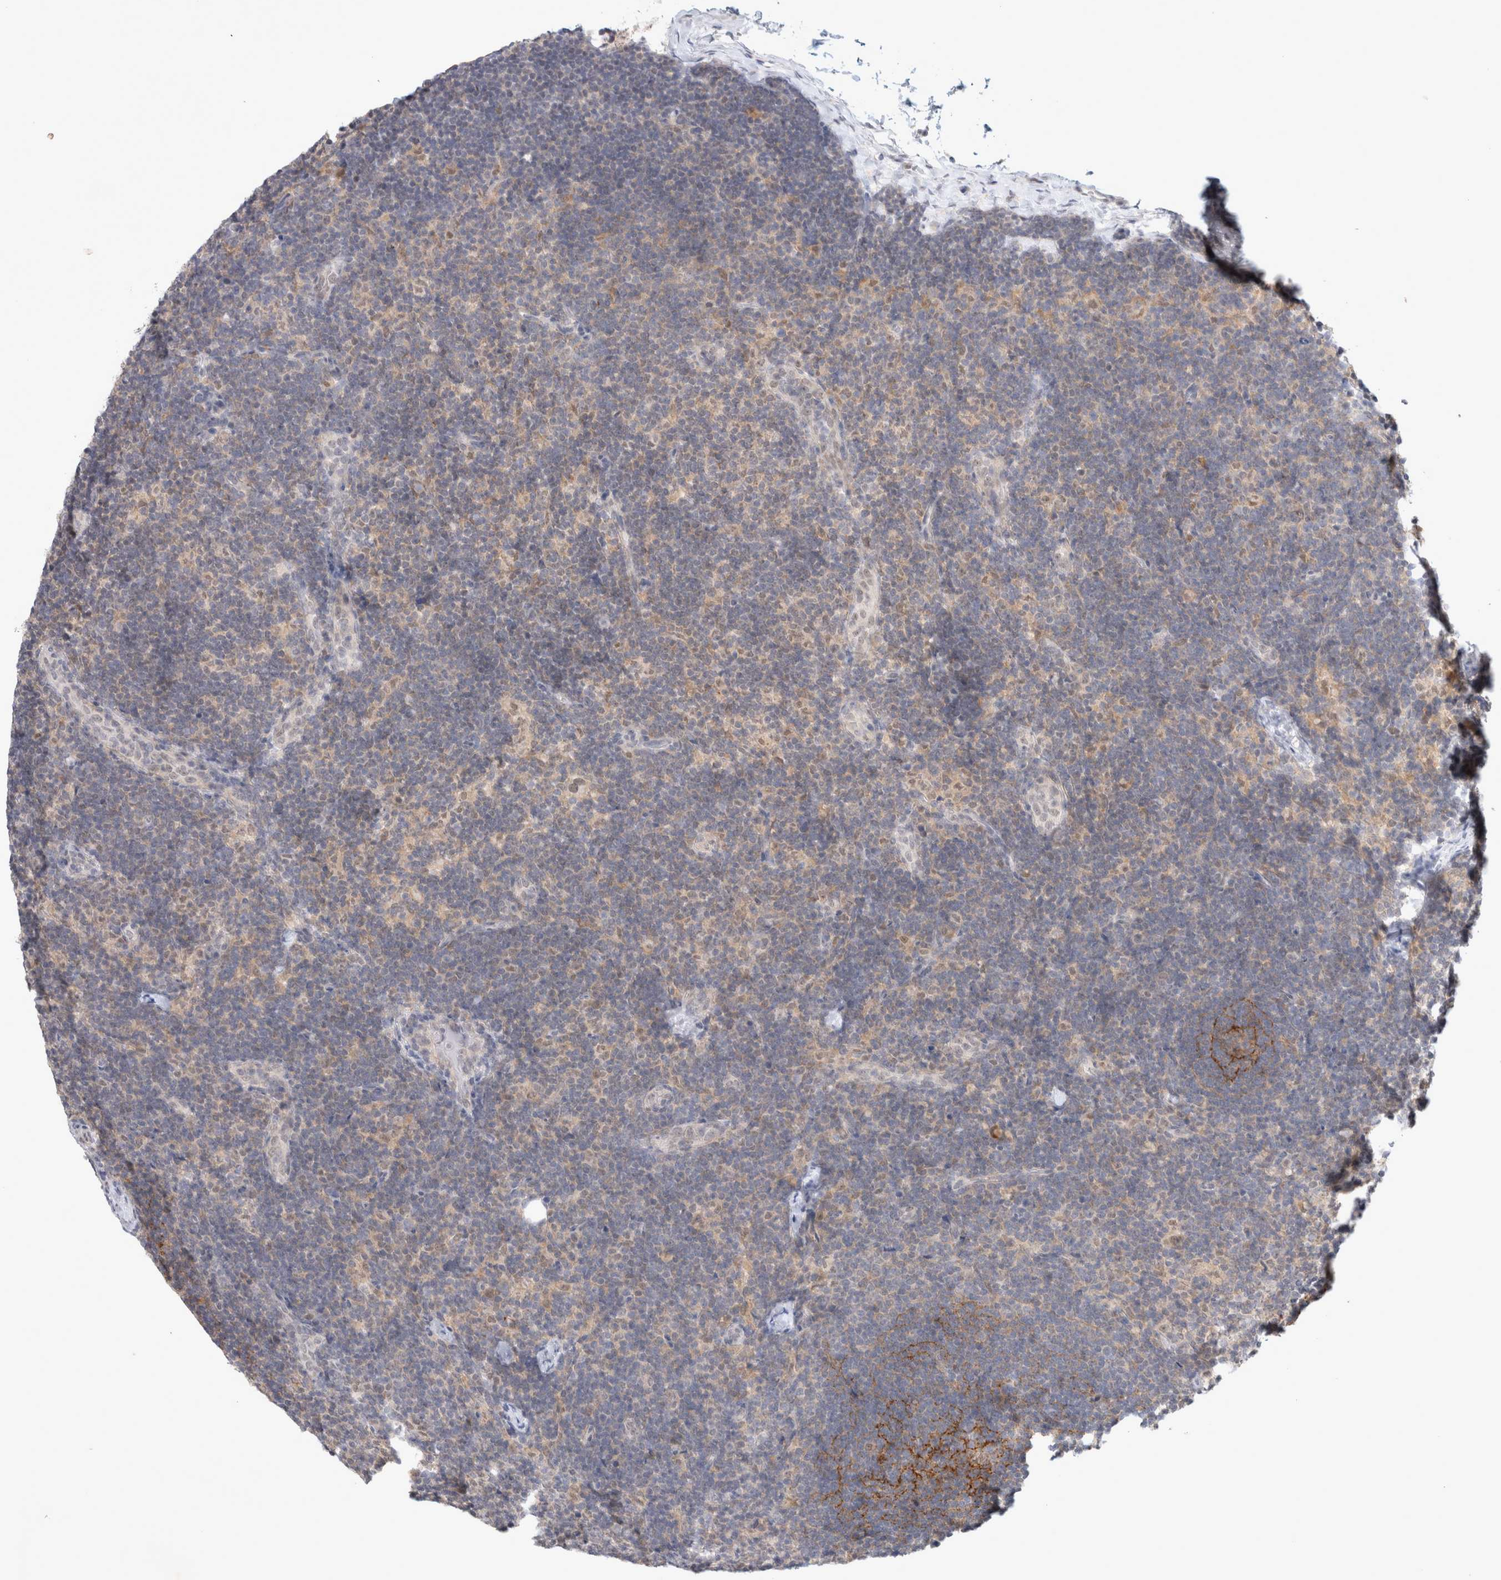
{"staining": {"intensity": "negative", "quantity": "none", "location": "none"}, "tissue": "lymph node", "cell_type": "Non-germinal center cells", "image_type": "normal", "snomed": [{"axis": "morphology", "description": "Normal tissue, NOS"}, {"axis": "topography", "description": "Lymph node"}], "caption": "Non-germinal center cells are negative for brown protein staining in benign lymph node. (DAB immunohistochemistry (IHC) with hematoxylin counter stain).", "gene": "FBXO42", "patient": {"sex": "female", "age": 22}}